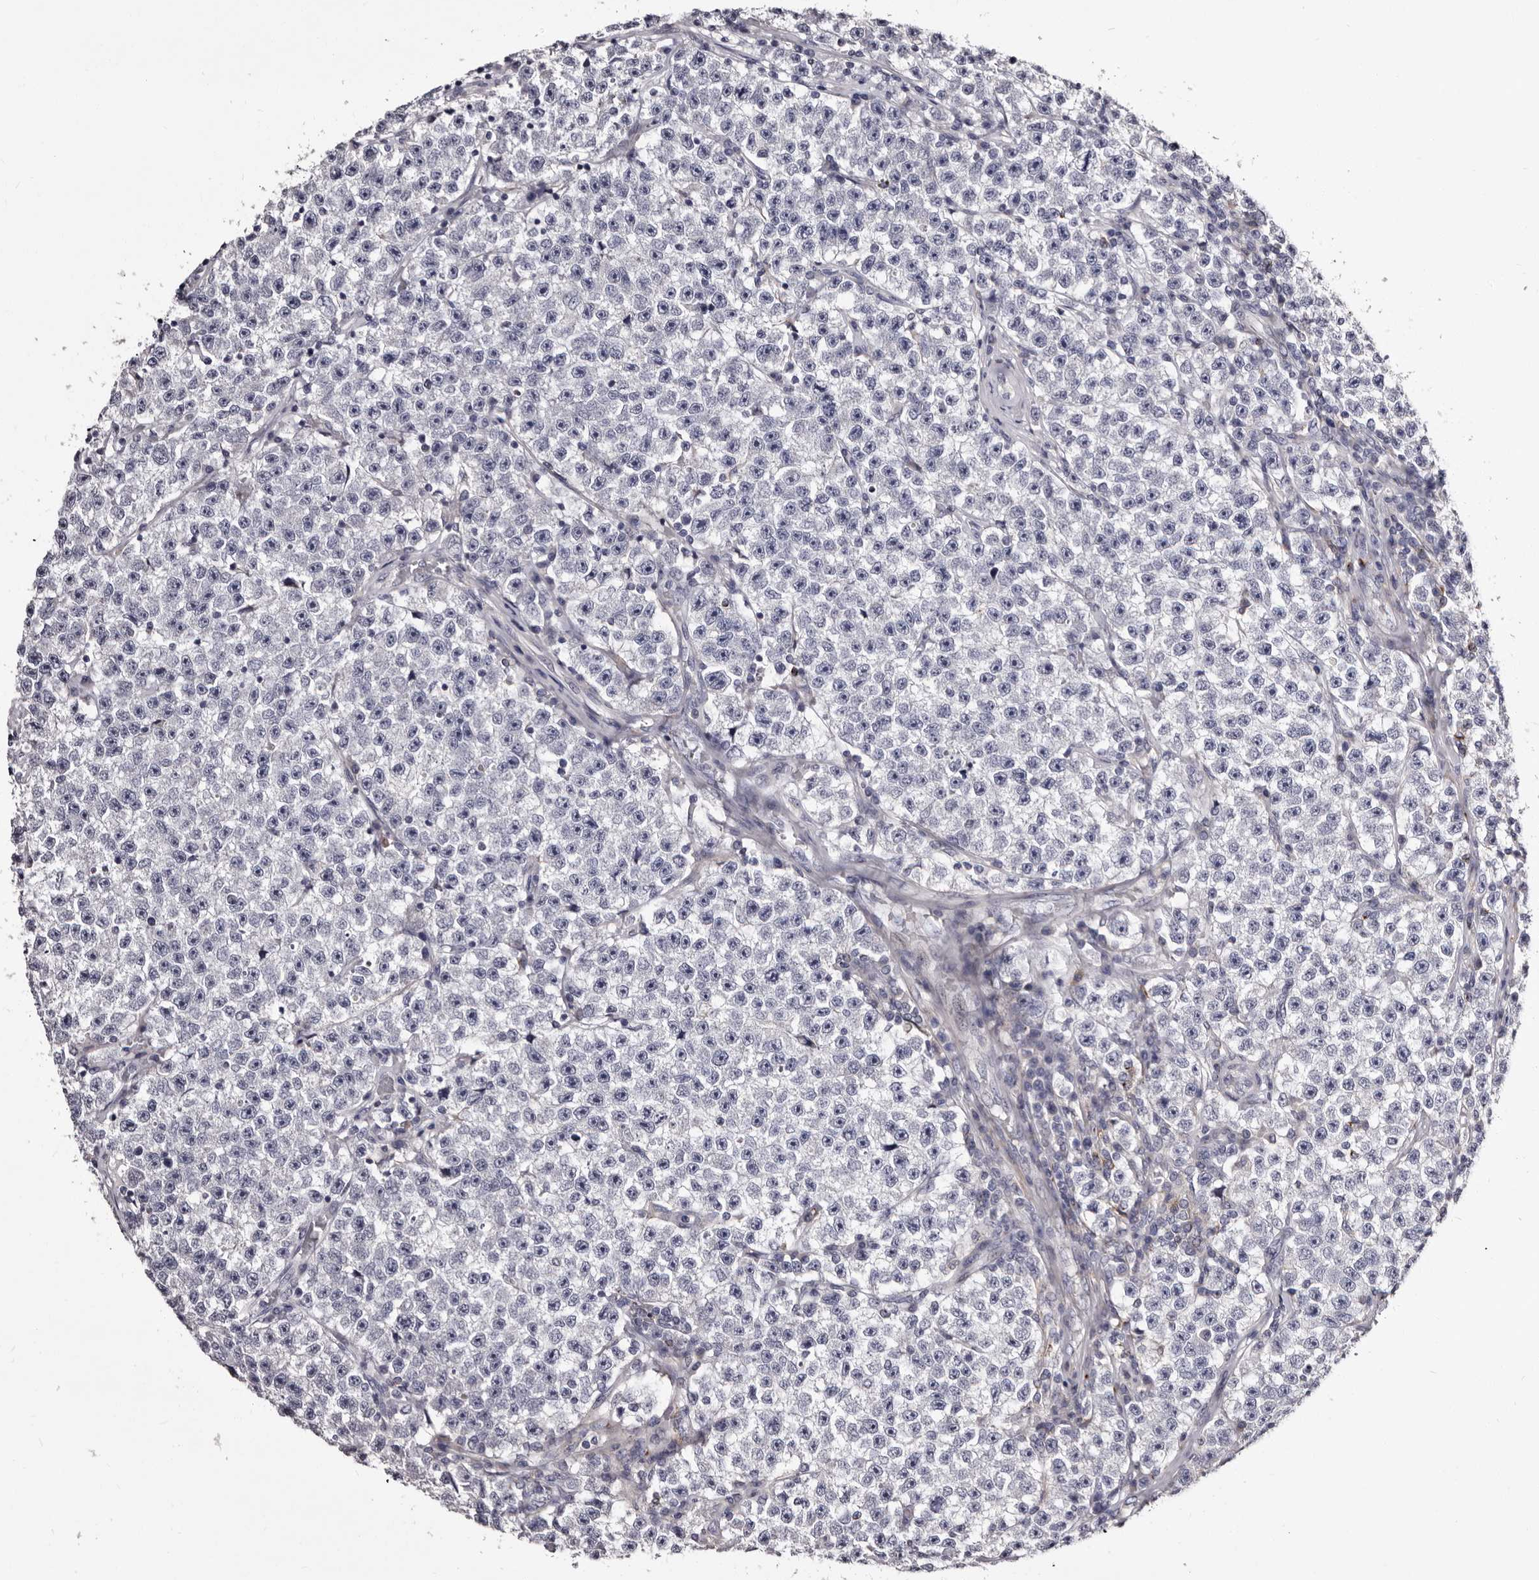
{"staining": {"intensity": "negative", "quantity": "none", "location": "none"}, "tissue": "testis cancer", "cell_type": "Tumor cells", "image_type": "cancer", "snomed": [{"axis": "morphology", "description": "Seminoma, NOS"}, {"axis": "topography", "description": "Testis"}], "caption": "Tumor cells show no significant protein expression in testis seminoma.", "gene": "AUNIP", "patient": {"sex": "male", "age": 22}}